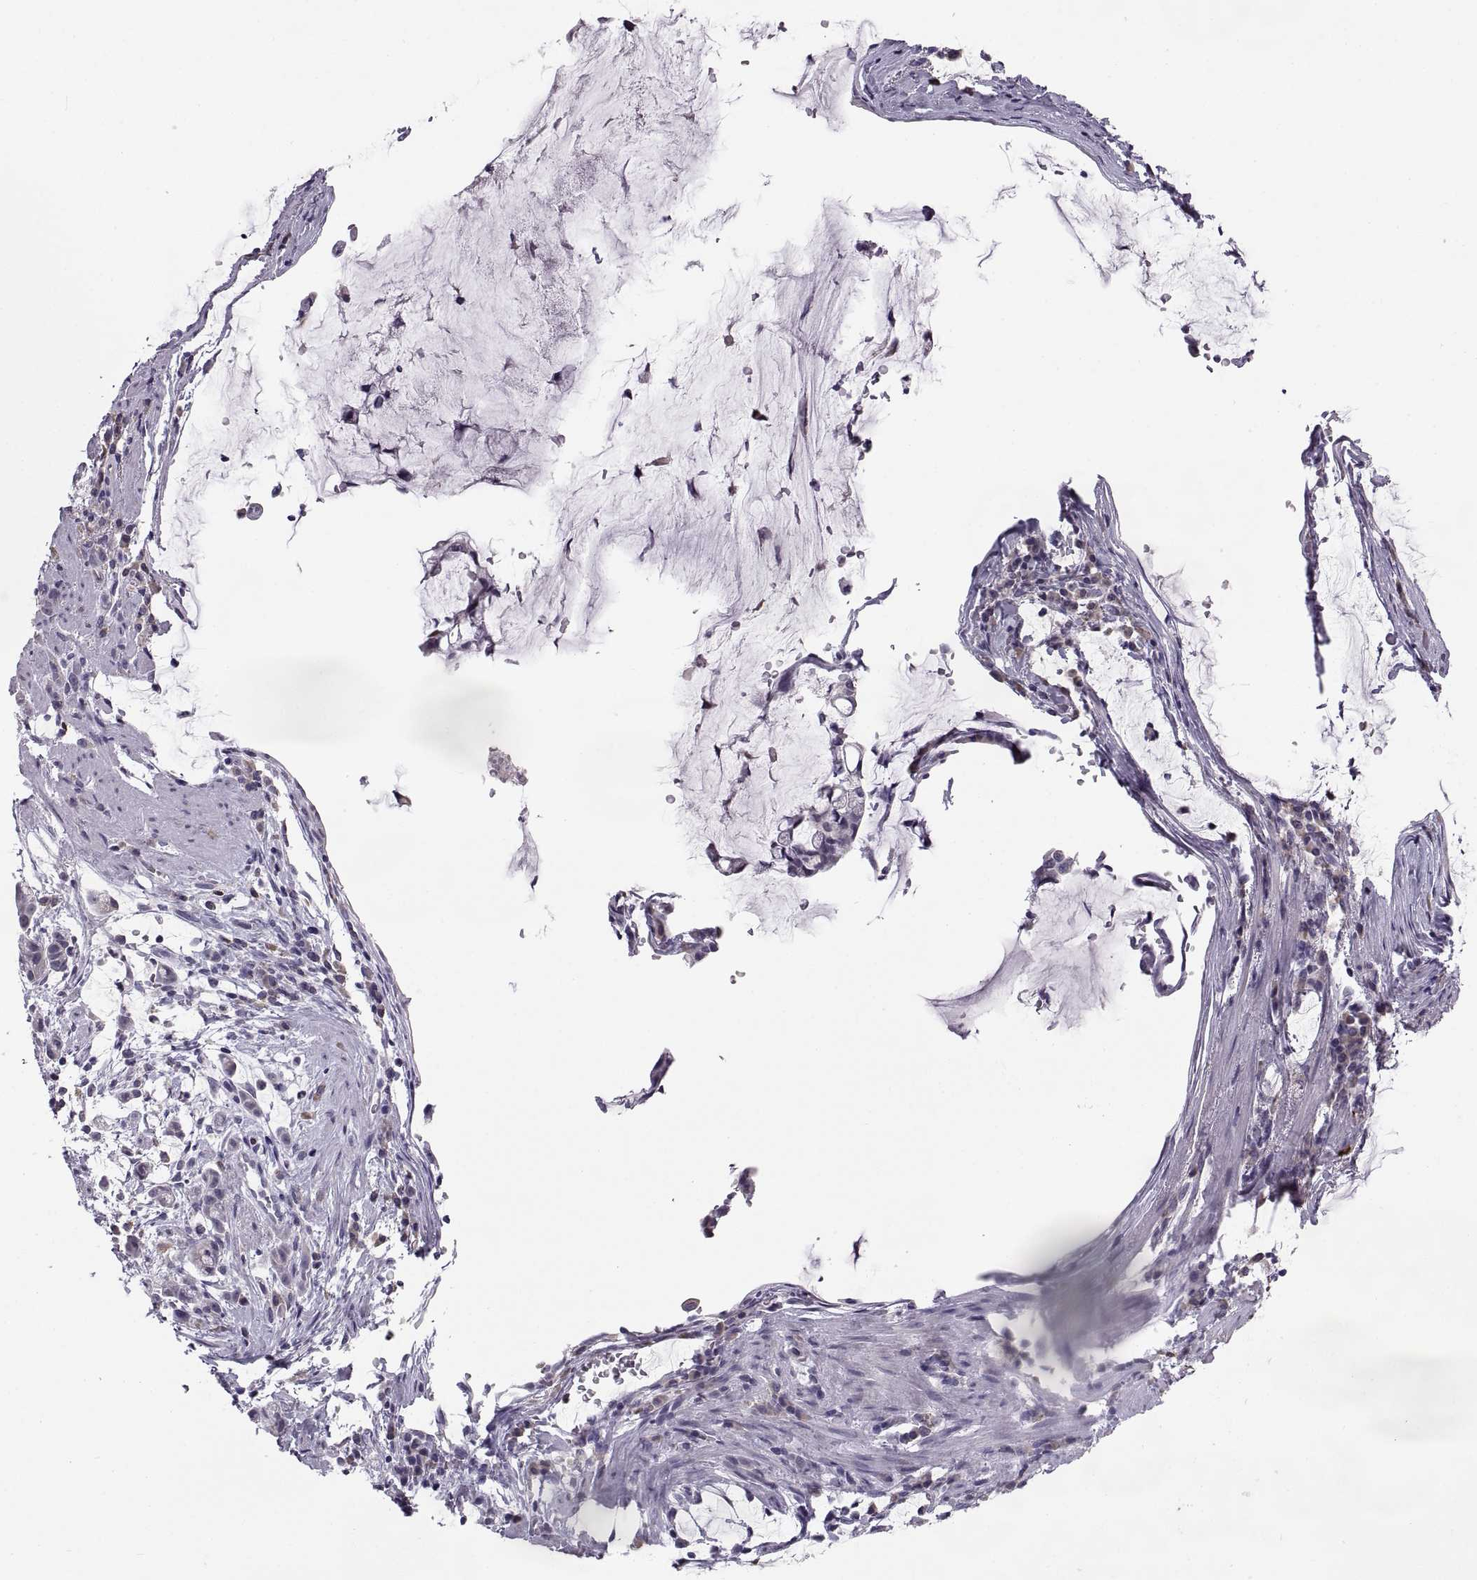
{"staining": {"intensity": "negative", "quantity": "none", "location": "none"}, "tissue": "stomach cancer", "cell_type": "Tumor cells", "image_type": "cancer", "snomed": [{"axis": "morphology", "description": "Adenocarcinoma, NOS"}, {"axis": "topography", "description": "Stomach"}], "caption": "This image is of adenocarcinoma (stomach) stained with IHC to label a protein in brown with the nuclei are counter-stained blue. There is no positivity in tumor cells. The staining is performed using DAB brown chromogen with nuclei counter-stained in using hematoxylin.", "gene": "MAGEB18", "patient": {"sex": "female", "age": 60}}